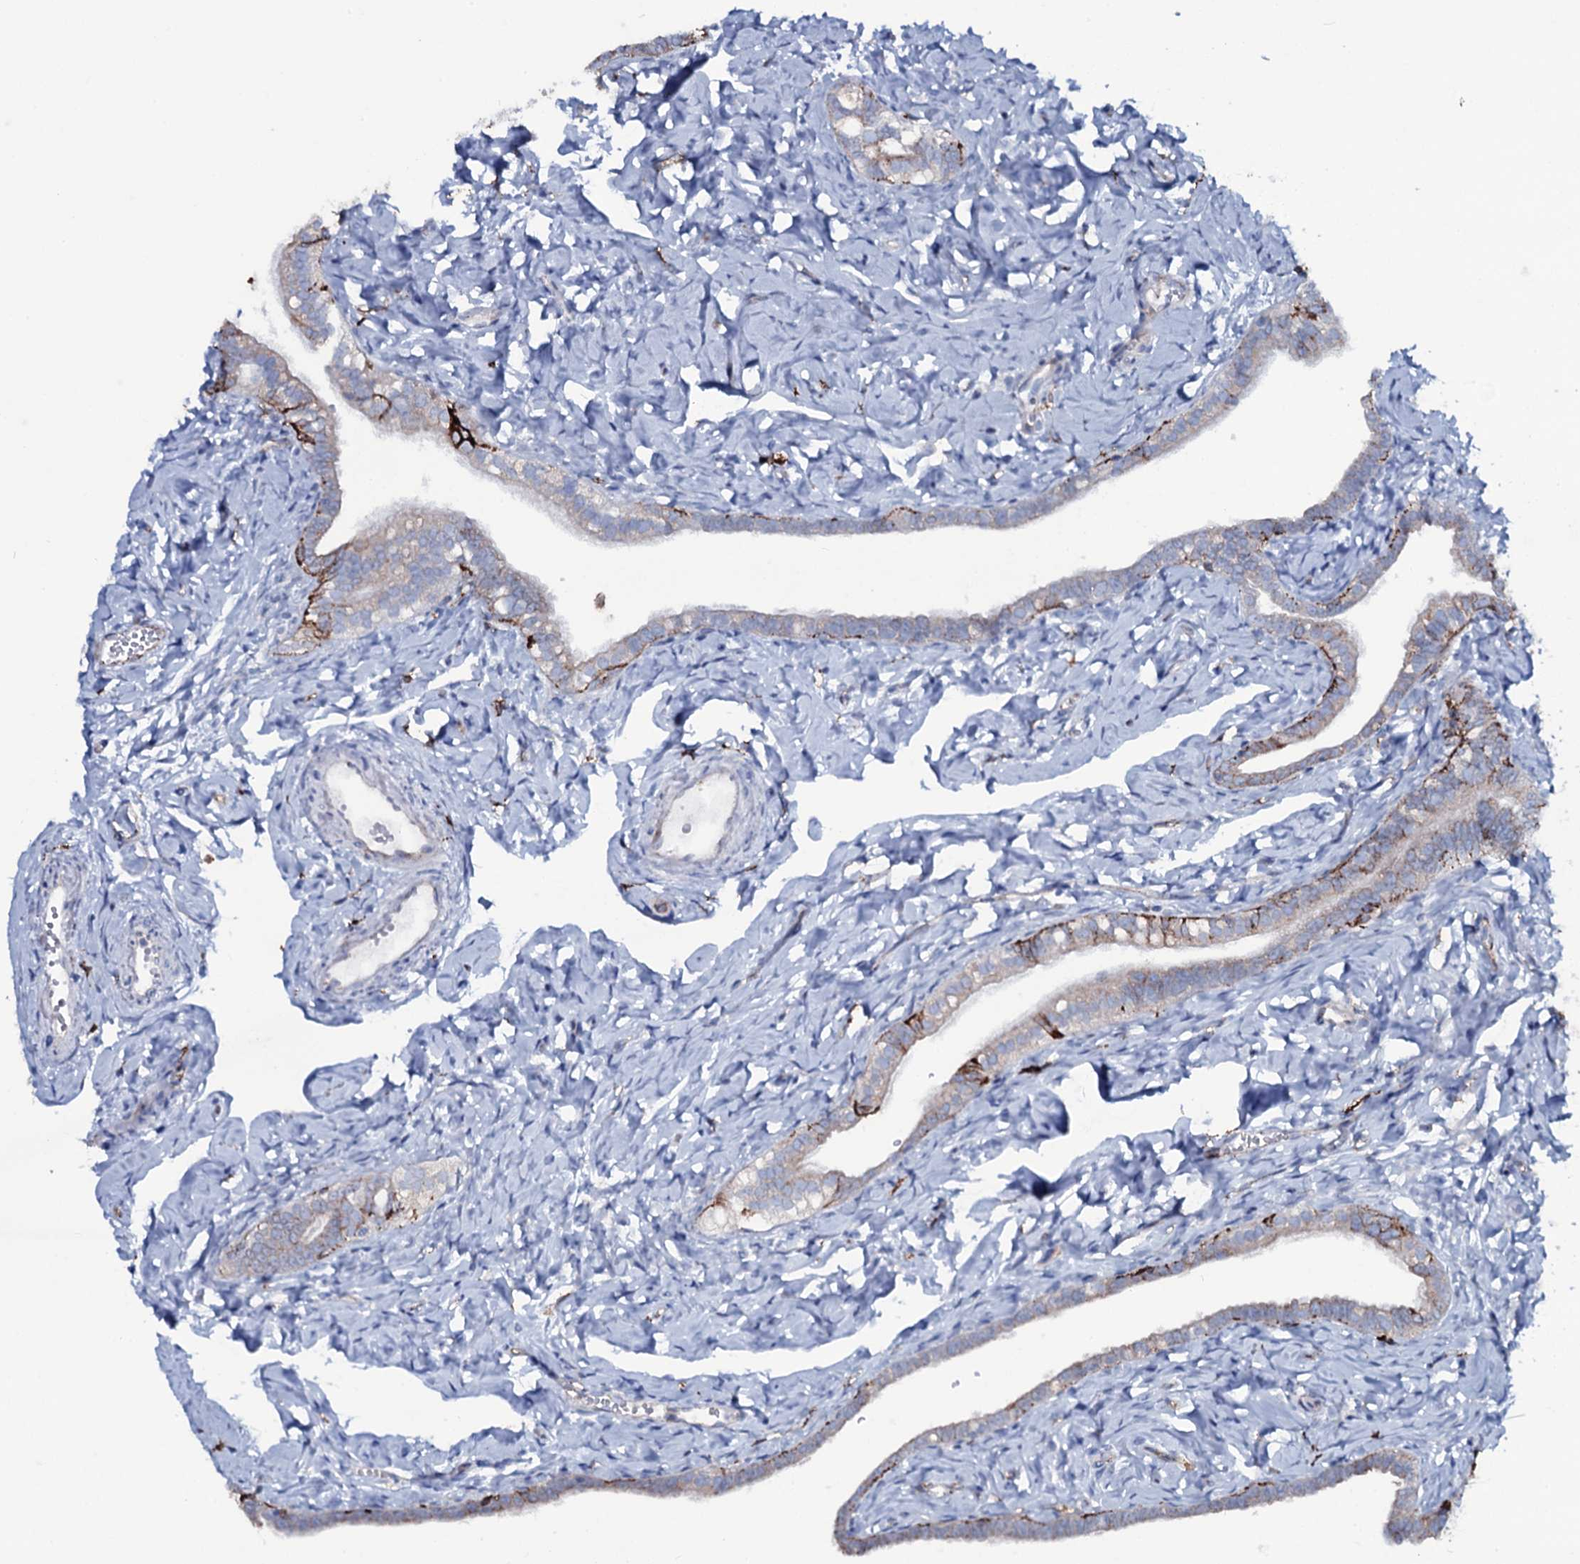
{"staining": {"intensity": "strong", "quantity": "25%-75%", "location": "cytoplasmic/membranous"}, "tissue": "fallopian tube", "cell_type": "Glandular cells", "image_type": "normal", "snomed": [{"axis": "morphology", "description": "Normal tissue, NOS"}, {"axis": "topography", "description": "Fallopian tube"}], "caption": "An image of human fallopian tube stained for a protein exhibits strong cytoplasmic/membranous brown staining in glandular cells. (IHC, brightfield microscopy, high magnification).", "gene": "OSBPL2", "patient": {"sex": "female", "age": 66}}